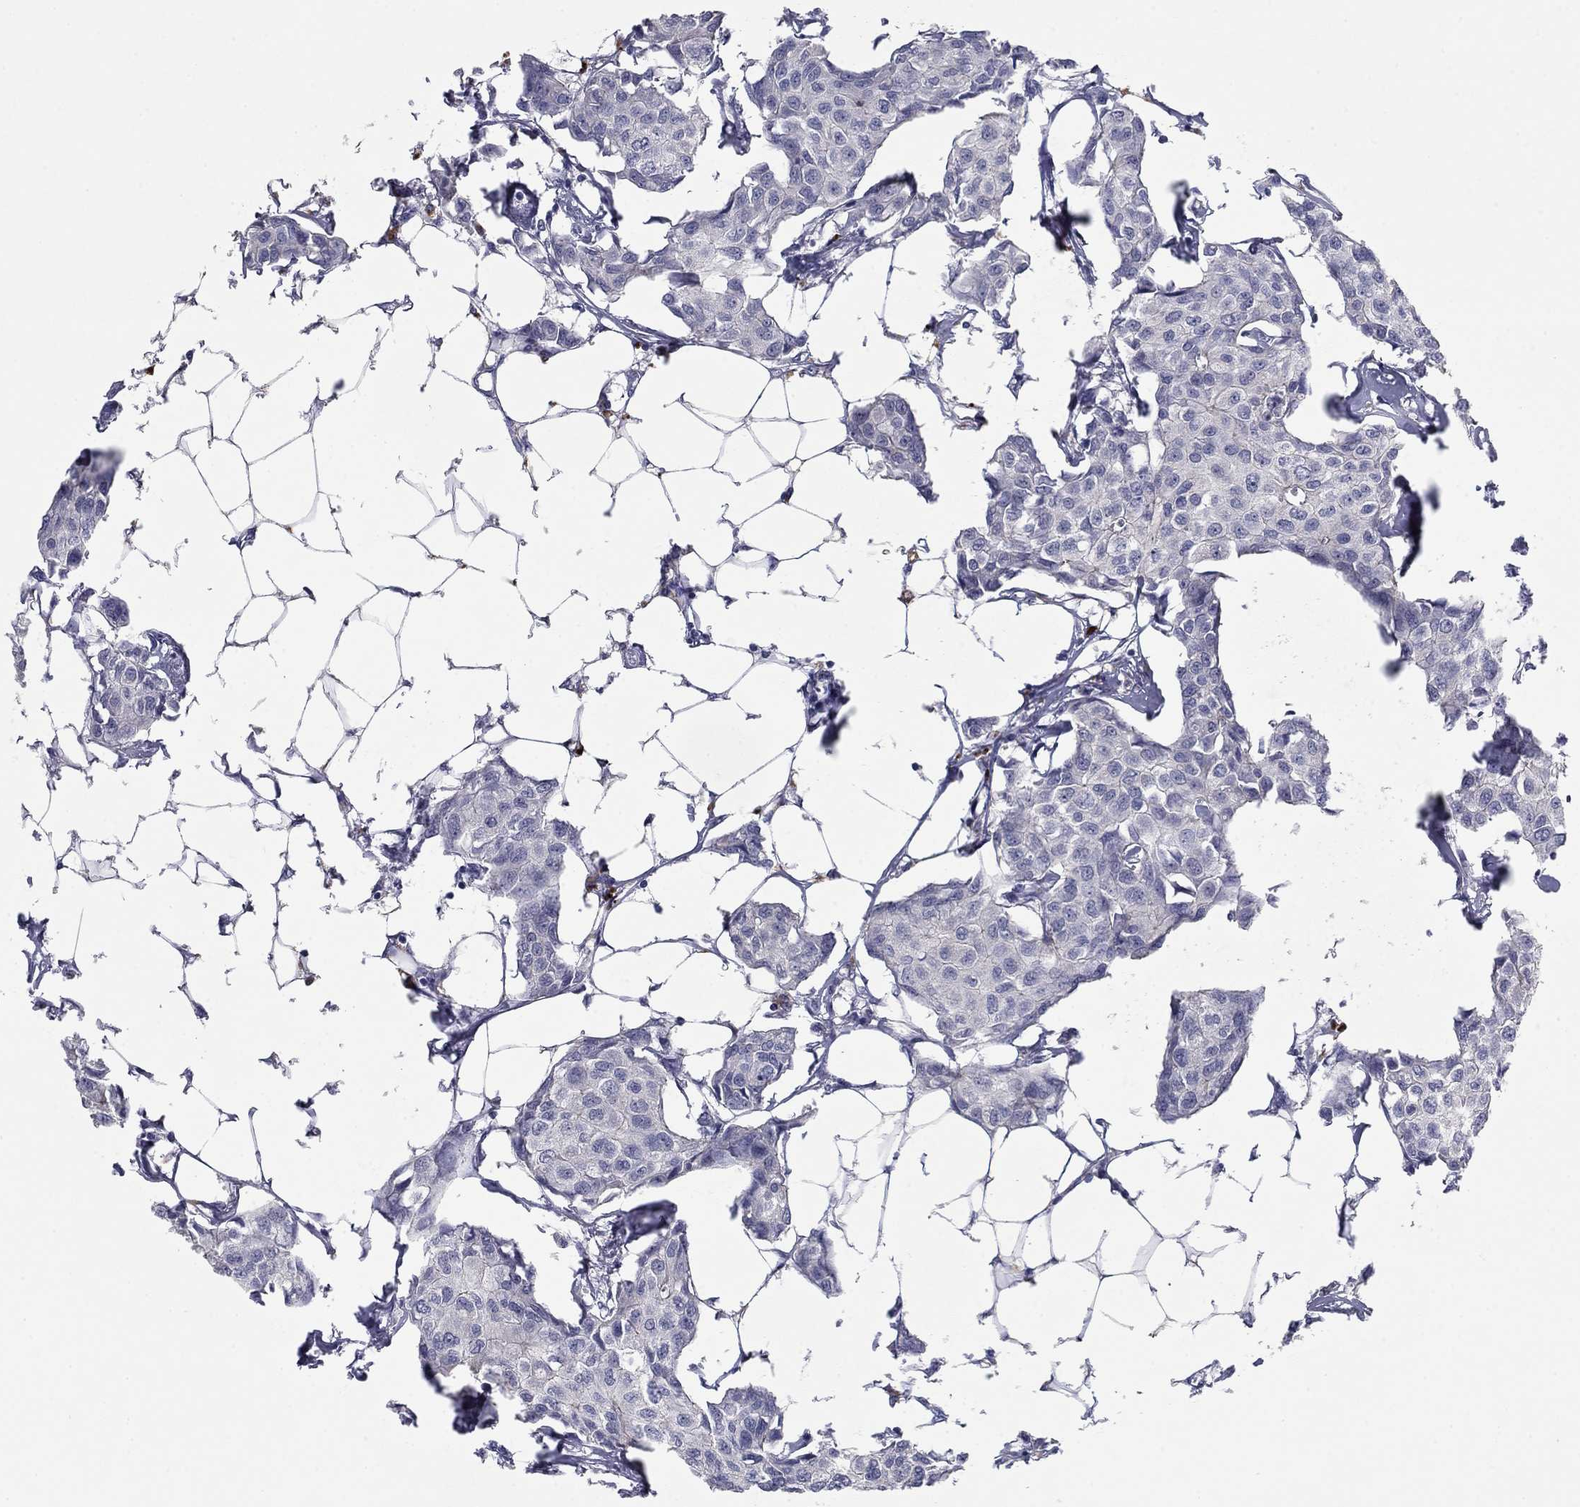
{"staining": {"intensity": "negative", "quantity": "none", "location": "none"}, "tissue": "breast cancer", "cell_type": "Tumor cells", "image_type": "cancer", "snomed": [{"axis": "morphology", "description": "Duct carcinoma"}, {"axis": "topography", "description": "Breast"}], "caption": "A high-resolution histopathology image shows immunohistochemistry (IHC) staining of breast cancer, which demonstrates no significant expression in tumor cells.", "gene": "CNTNAP4", "patient": {"sex": "female", "age": 80}}